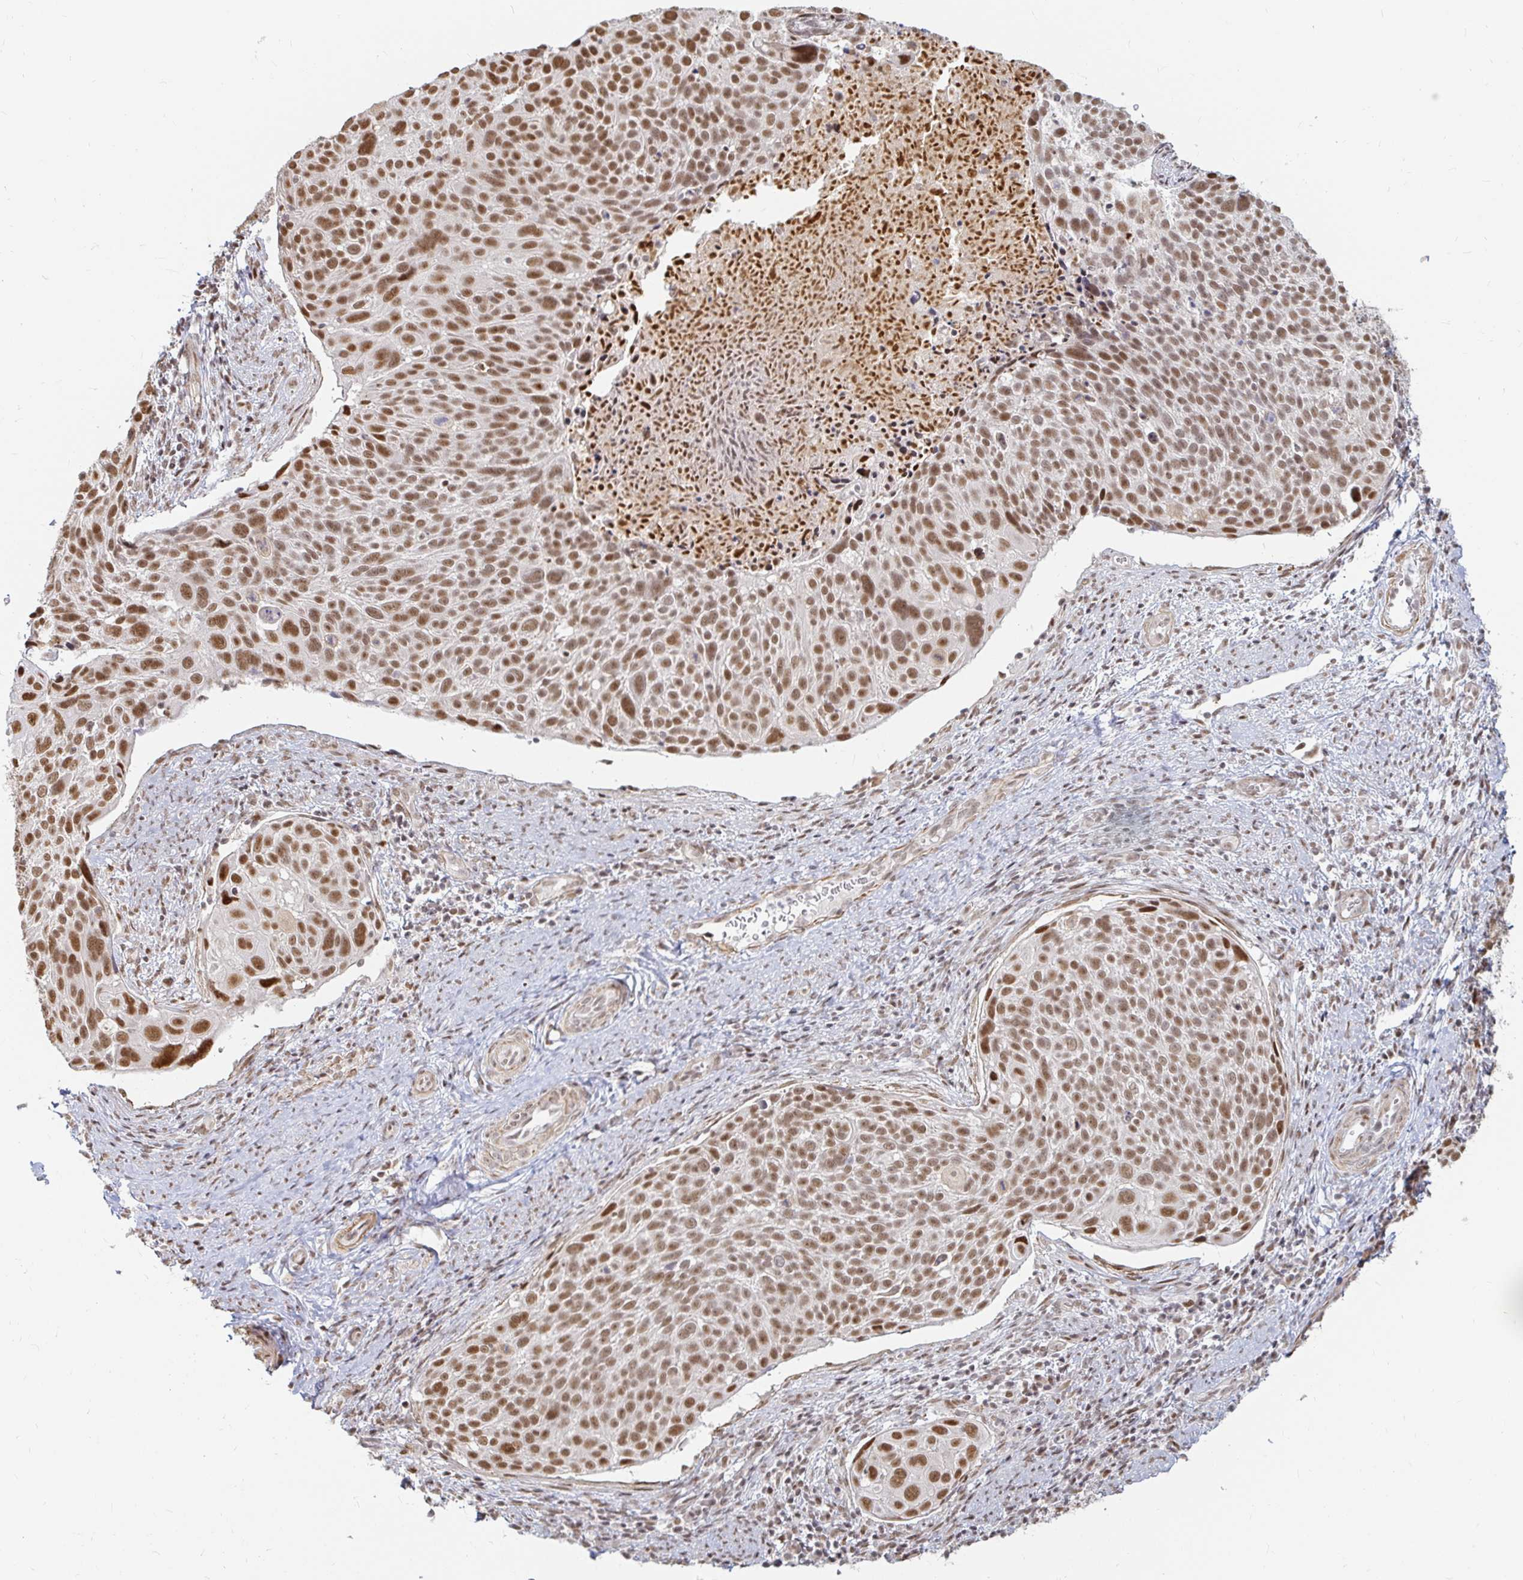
{"staining": {"intensity": "moderate", "quantity": ">75%", "location": "nuclear"}, "tissue": "cervical cancer", "cell_type": "Tumor cells", "image_type": "cancer", "snomed": [{"axis": "morphology", "description": "Squamous cell carcinoma, NOS"}, {"axis": "topography", "description": "Cervix"}], "caption": "Immunohistochemistry (DAB) staining of human cervical squamous cell carcinoma reveals moderate nuclear protein staining in about >75% of tumor cells.", "gene": "HNRNPU", "patient": {"sex": "female", "age": 39}}